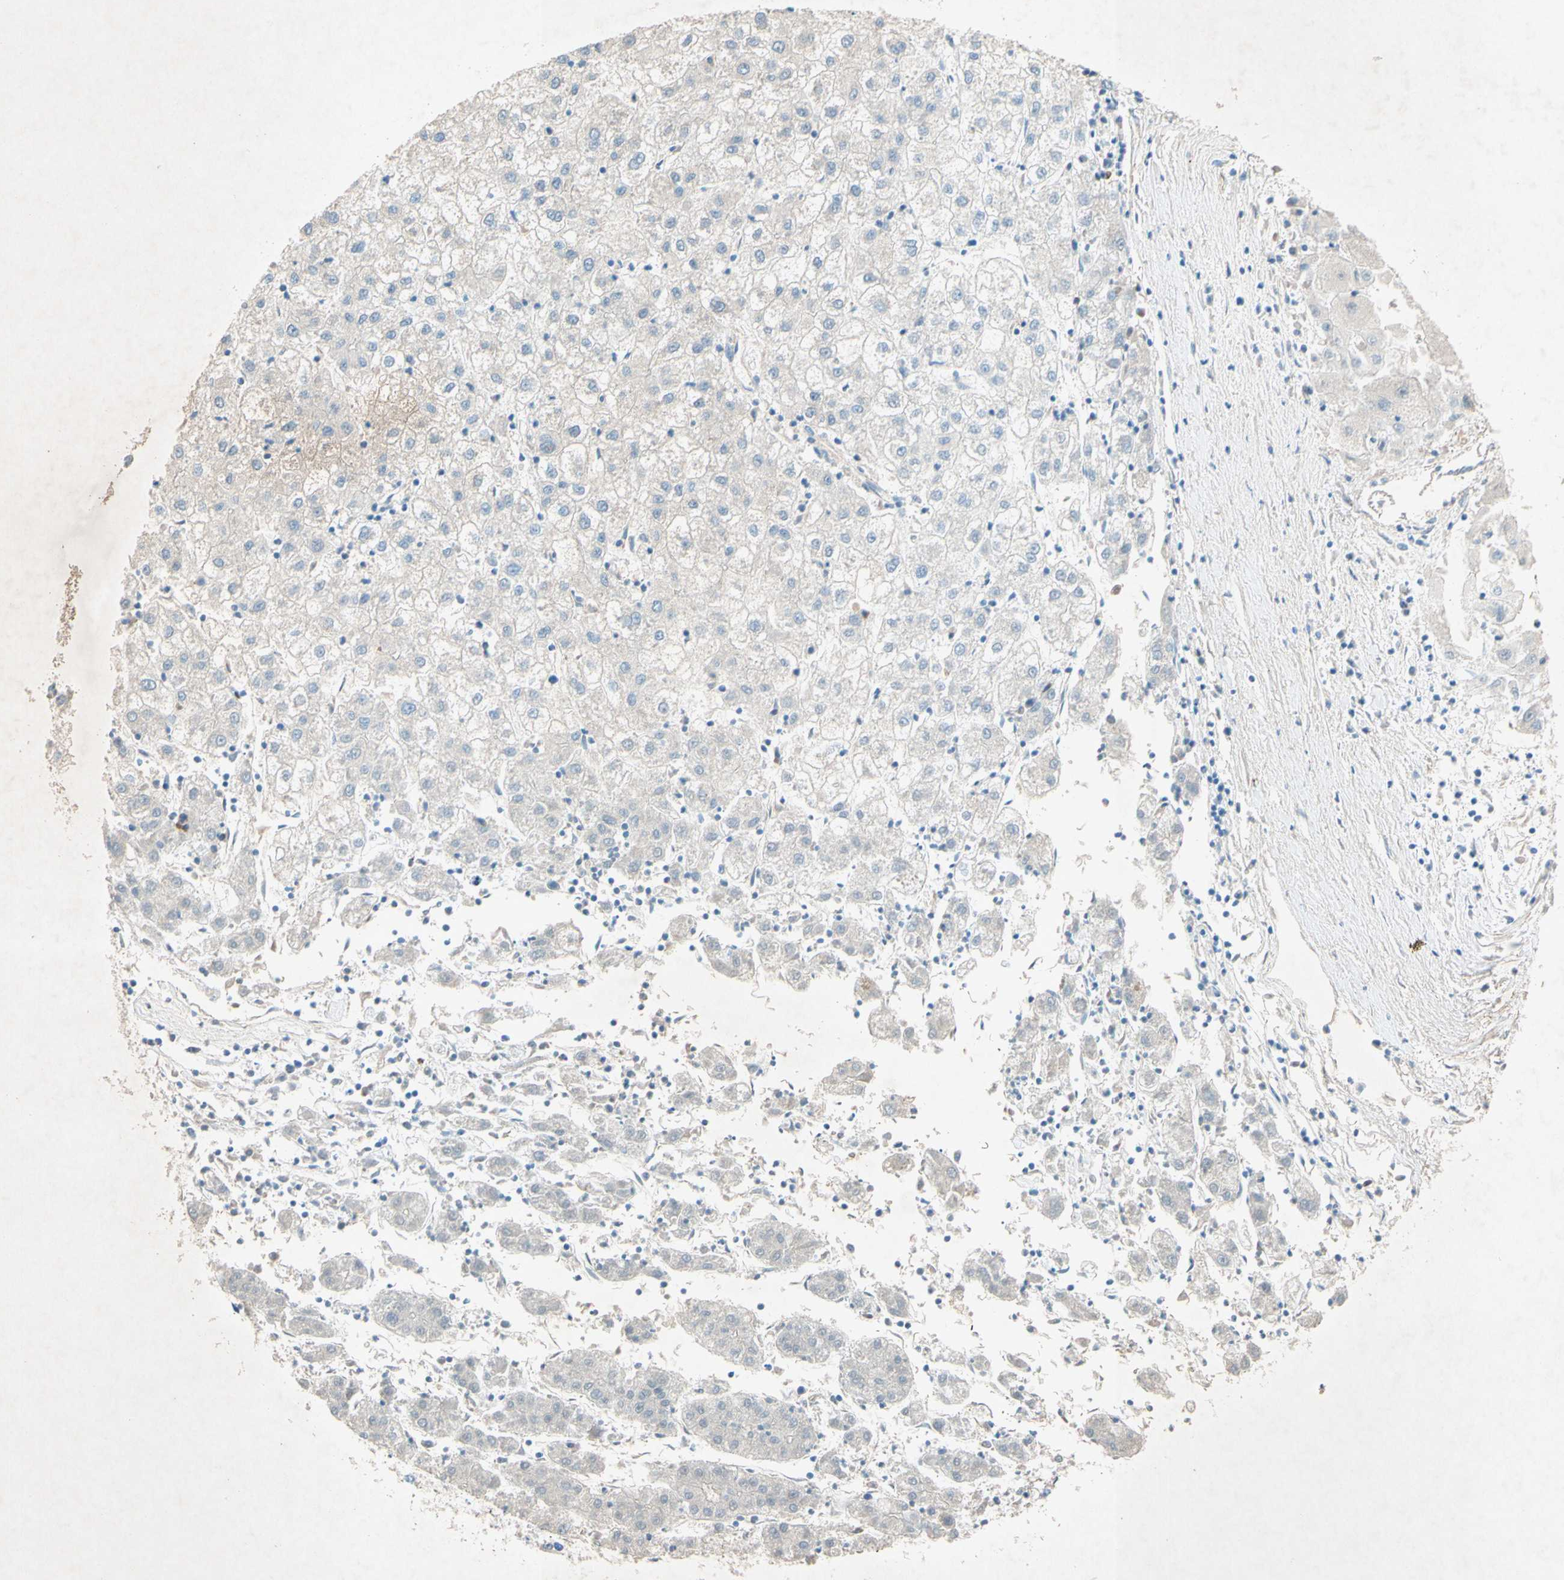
{"staining": {"intensity": "negative", "quantity": "none", "location": "none"}, "tissue": "liver cancer", "cell_type": "Tumor cells", "image_type": "cancer", "snomed": [{"axis": "morphology", "description": "Carcinoma, Hepatocellular, NOS"}, {"axis": "topography", "description": "Liver"}], "caption": "Immunohistochemical staining of human liver cancer exhibits no significant expression in tumor cells.", "gene": "IL2", "patient": {"sex": "male", "age": 72}}